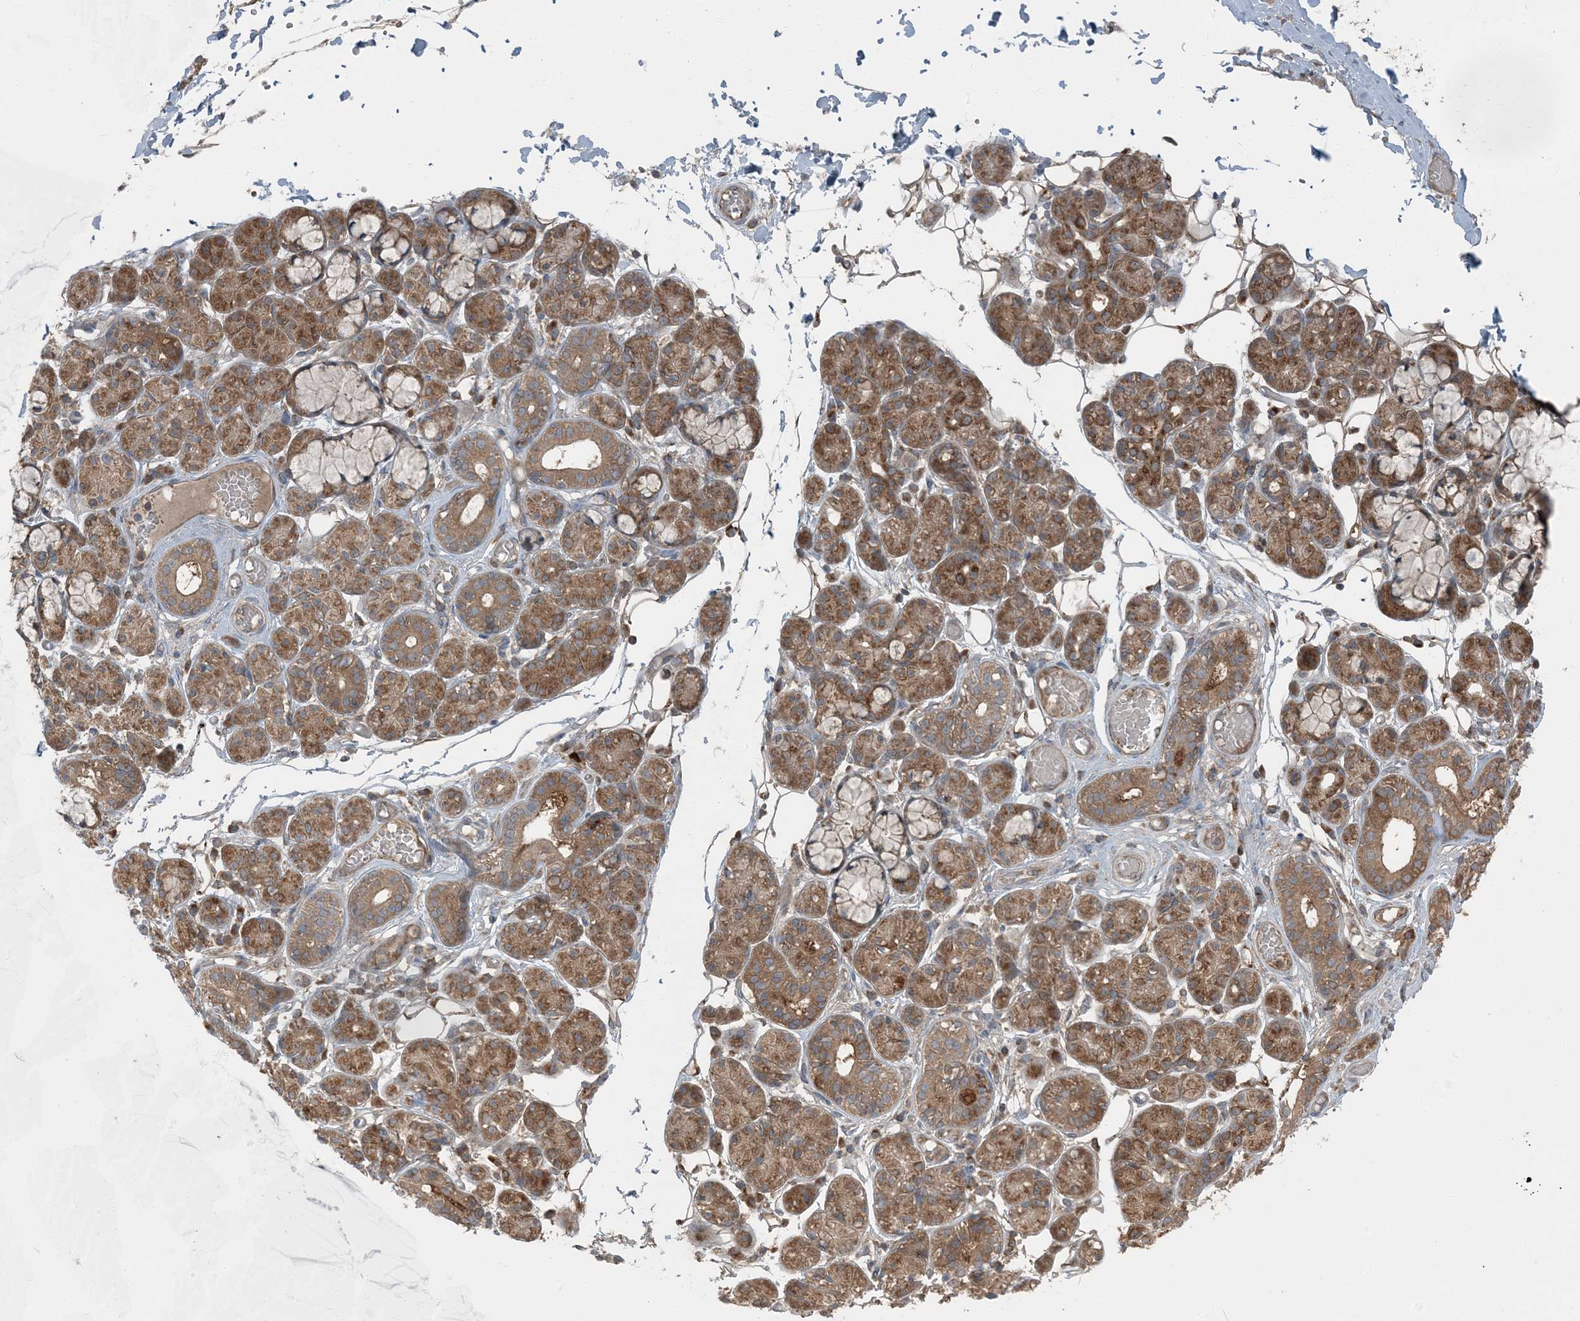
{"staining": {"intensity": "moderate", "quantity": ">75%", "location": "cytoplasmic/membranous"}, "tissue": "salivary gland", "cell_type": "Glandular cells", "image_type": "normal", "snomed": [{"axis": "morphology", "description": "Normal tissue, NOS"}, {"axis": "topography", "description": "Salivary gland"}], "caption": "This histopathology image reveals immunohistochemistry staining of benign human salivary gland, with medium moderate cytoplasmic/membranous positivity in about >75% of glandular cells.", "gene": "RAB3GAP1", "patient": {"sex": "male", "age": 63}}